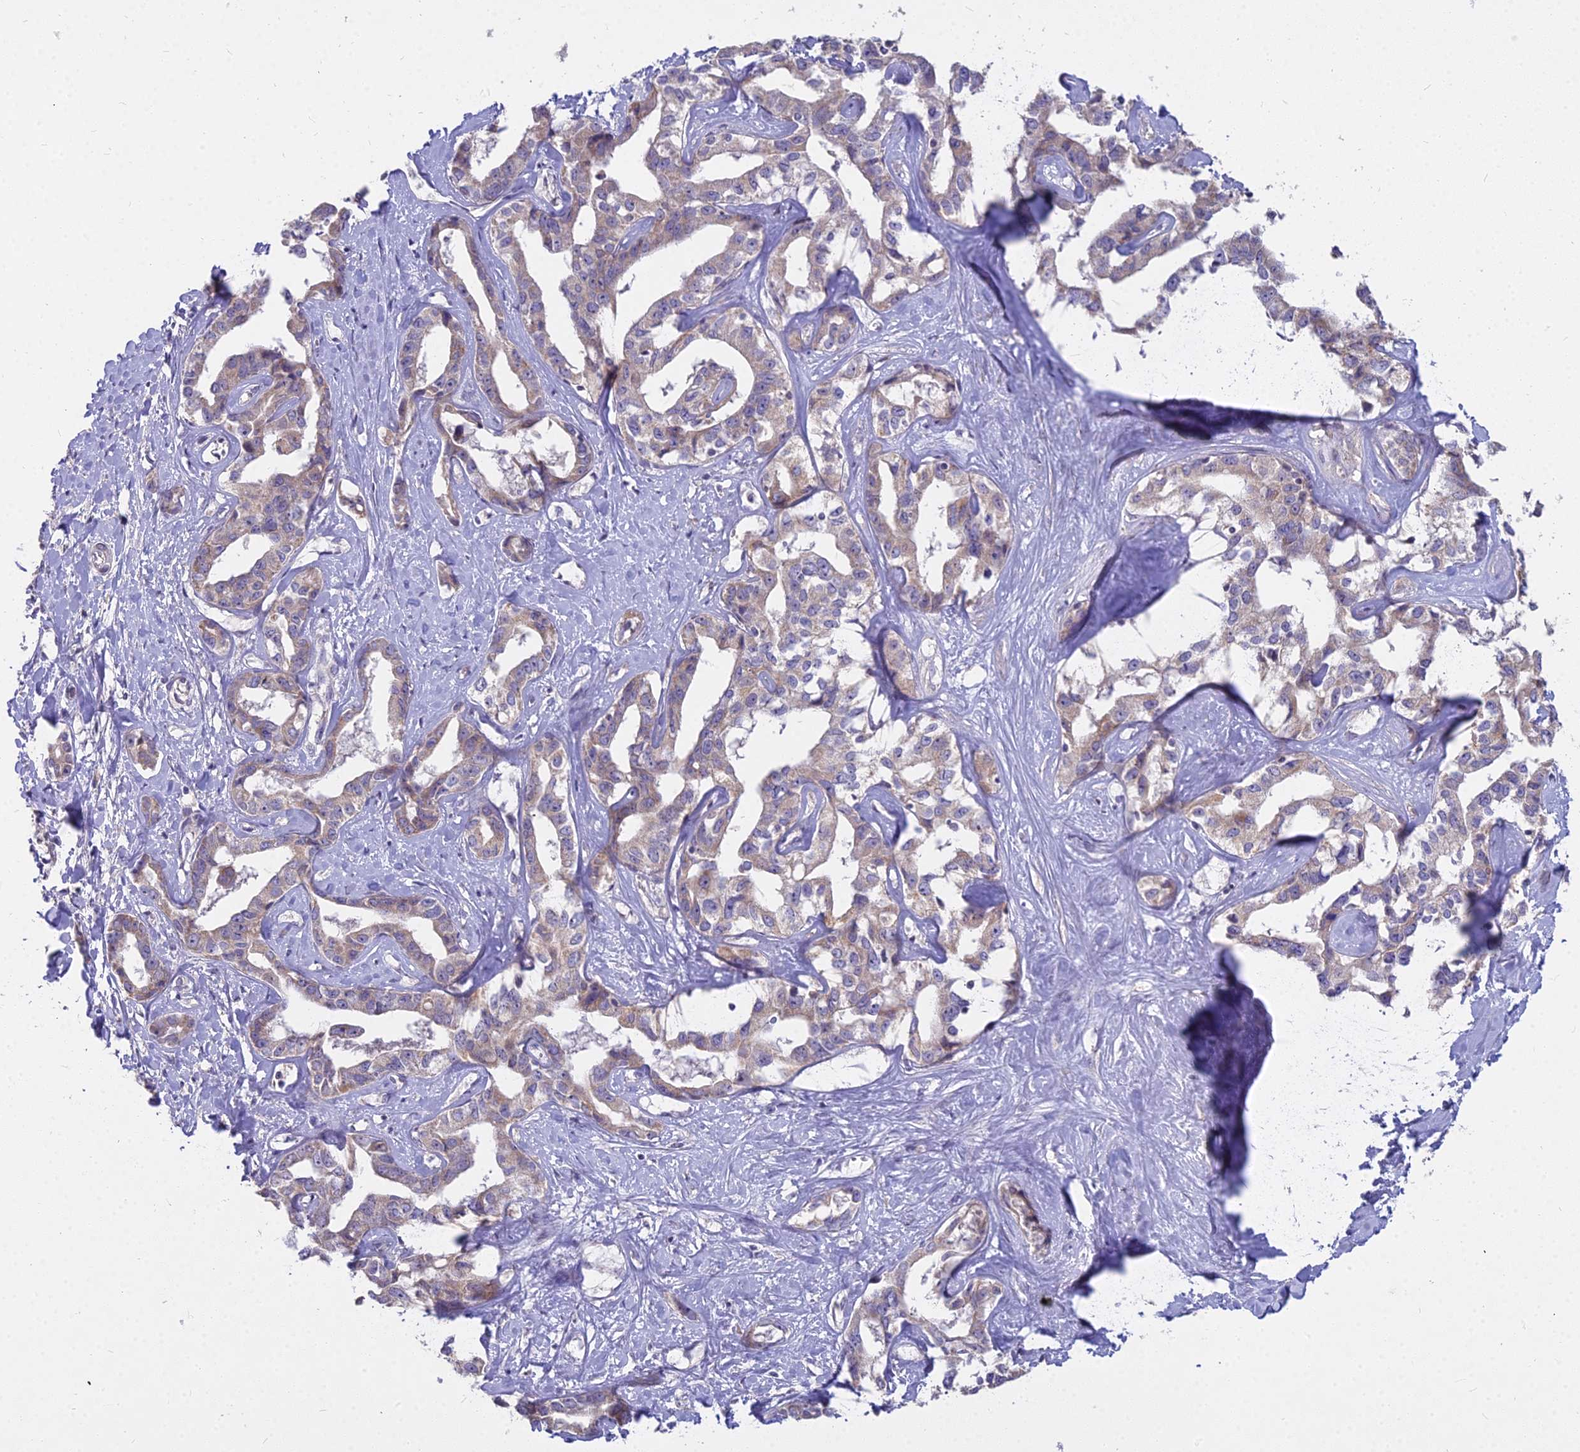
{"staining": {"intensity": "weak", "quantity": ">75%", "location": "cytoplasmic/membranous"}, "tissue": "liver cancer", "cell_type": "Tumor cells", "image_type": "cancer", "snomed": [{"axis": "morphology", "description": "Cholangiocarcinoma"}, {"axis": "topography", "description": "Liver"}], "caption": "Liver cancer (cholangiocarcinoma) stained with a protein marker exhibits weak staining in tumor cells.", "gene": "MICU2", "patient": {"sex": "male", "age": 59}}